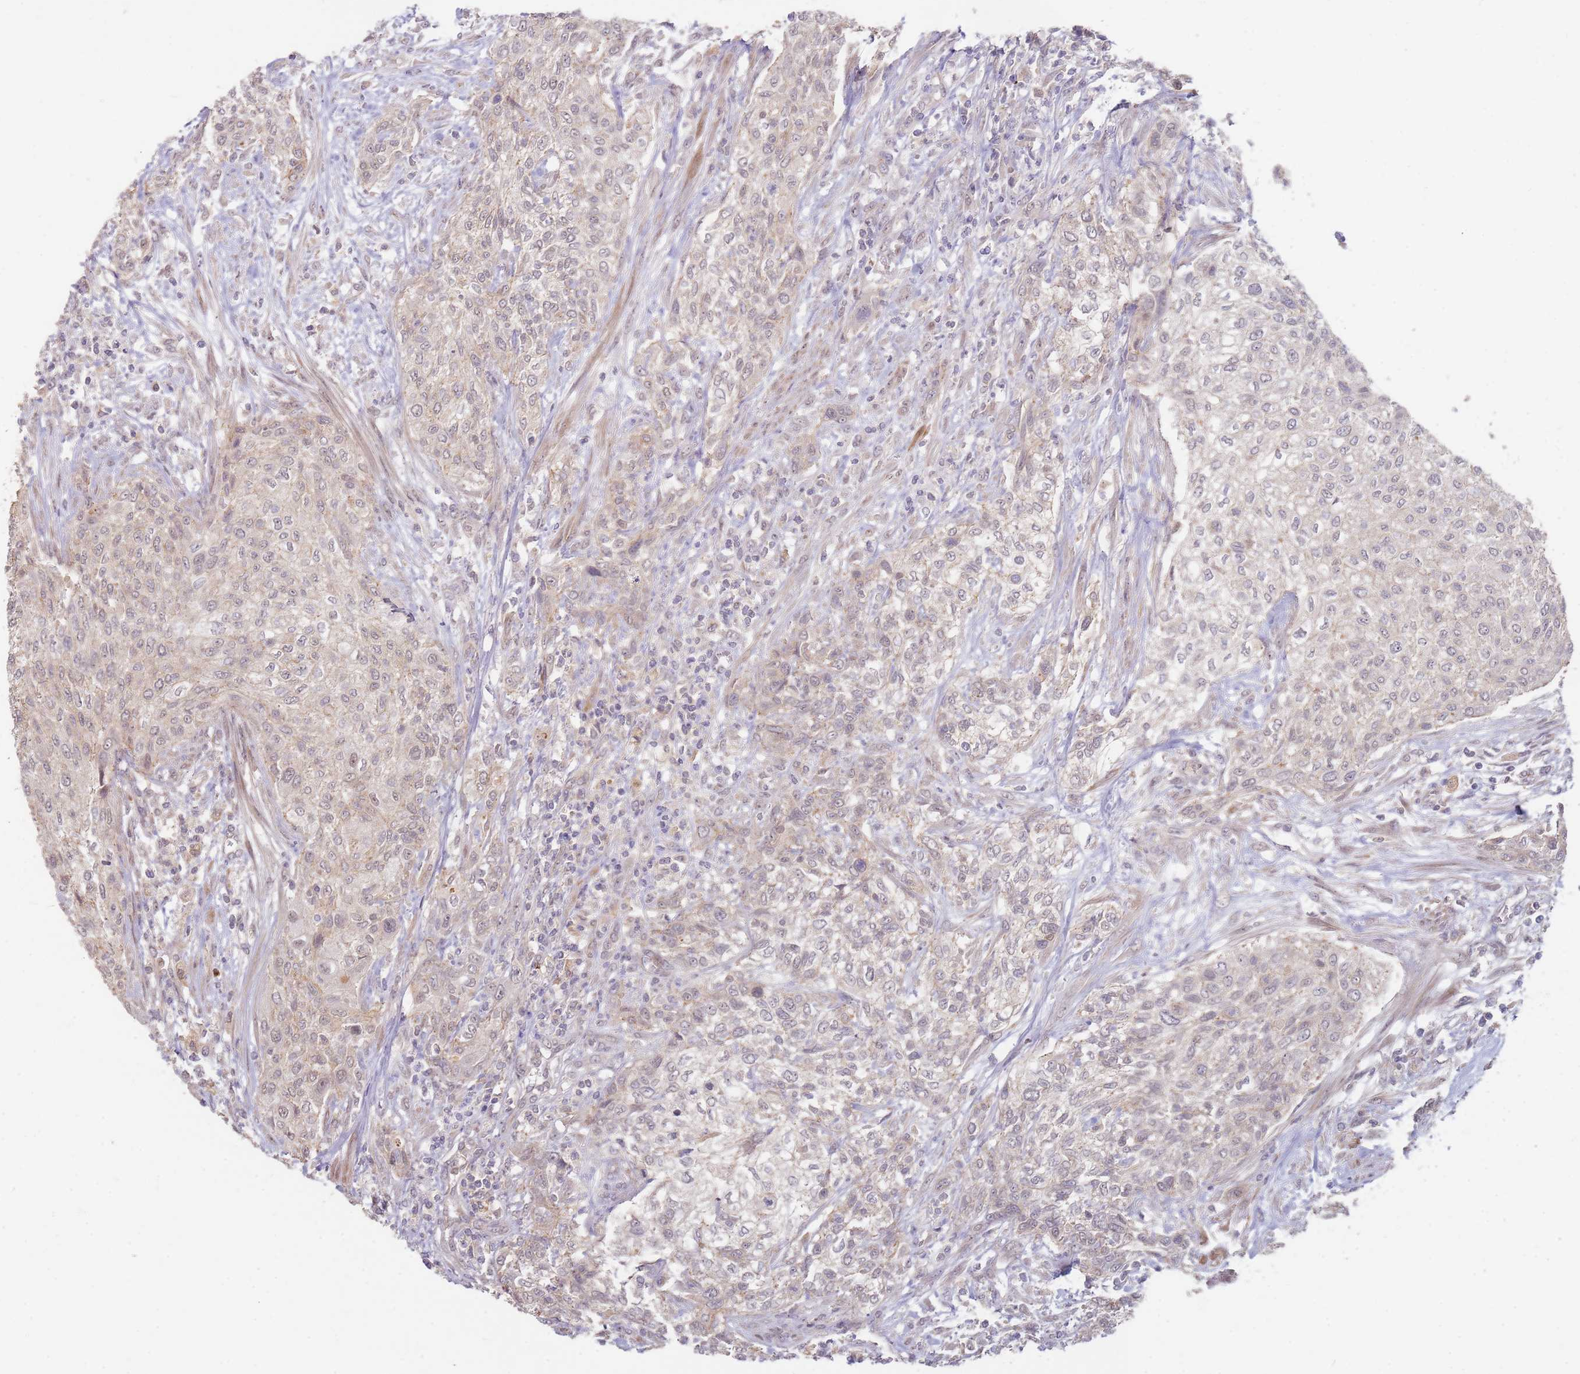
{"staining": {"intensity": "weak", "quantity": "<25%", "location": "cytoplasmic/membranous"}, "tissue": "urothelial cancer", "cell_type": "Tumor cells", "image_type": "cancer", "snomed": [{"axis": "morphology", "description": "Normal tissue, NOS"}, {"axis": "morphology", "description": "Urothelial carcinoma, NOS"}, {"axis": "topography", "description": "Urinary bladder"}, {"axis": "topography", "description": "Peripheral nerve tissue"}], "caption": "This is a photomicrograph of IHC staining of transitional cell carcinoma, which shows no staining in tumor cells.", "gene": "MPEG1", "patient": {"sex": "male", "age": 35}}